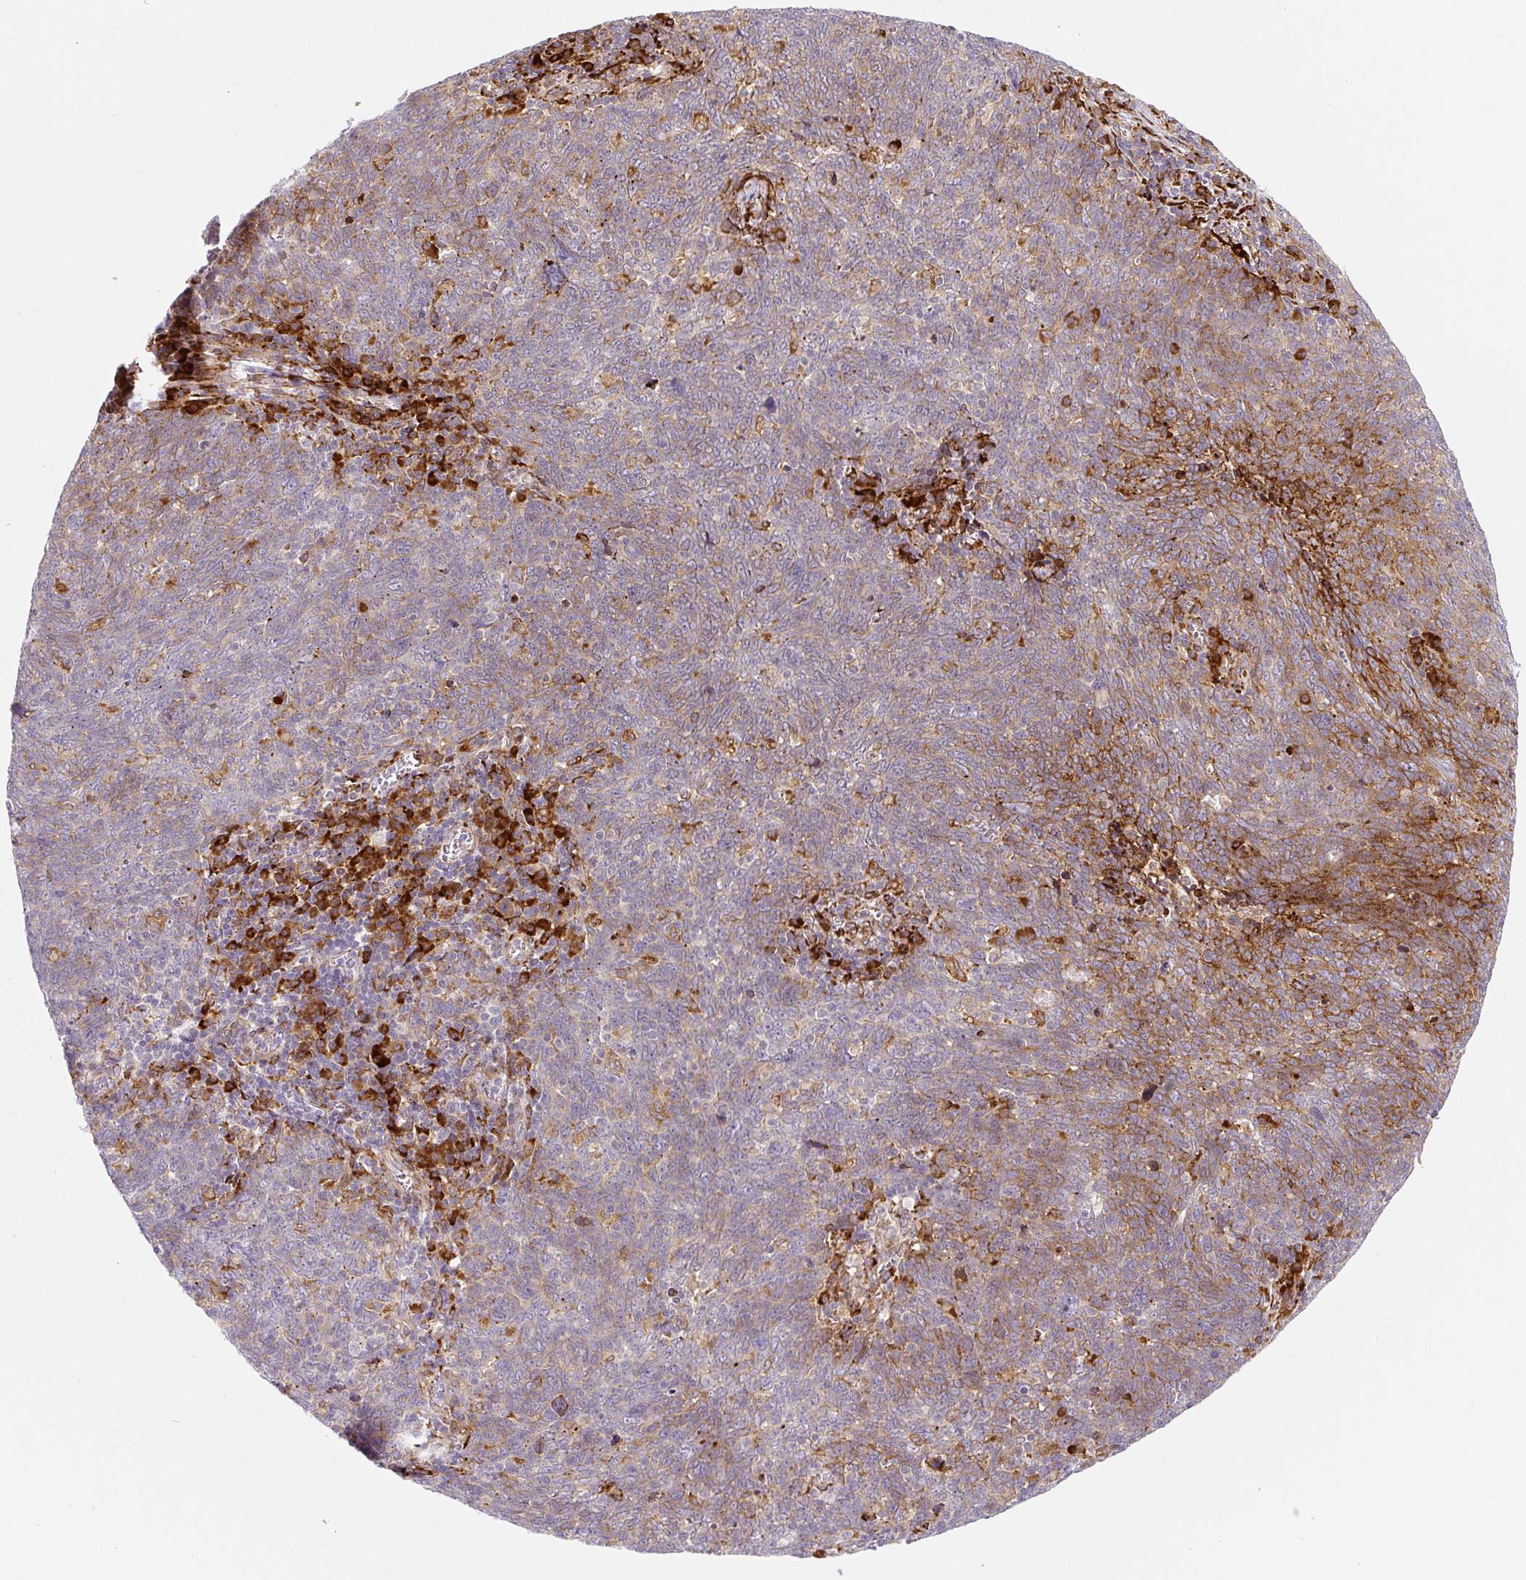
{"staining": {"intensity": "moderate", "quantity": "25%-75%", "location": "cytoplasmic/membranous"}, "tissue": "lung cancer", "cell_type": "Tumor cells", "image_type": "cancer", "snomed": [{"axis": "morphology", "description": "Squamous cell carcinoma, NOS"}, {"axis": "topography", "description": "Lung"}], "caption": "IHC of human squamous cell carcinoma (lung) exhibits medium levels of moderate cytoplasmic/membranous staining in about 25%-75% of tumor cells.", "gene": "DISP3", "patient": {"sex": "female", "age": 72}}